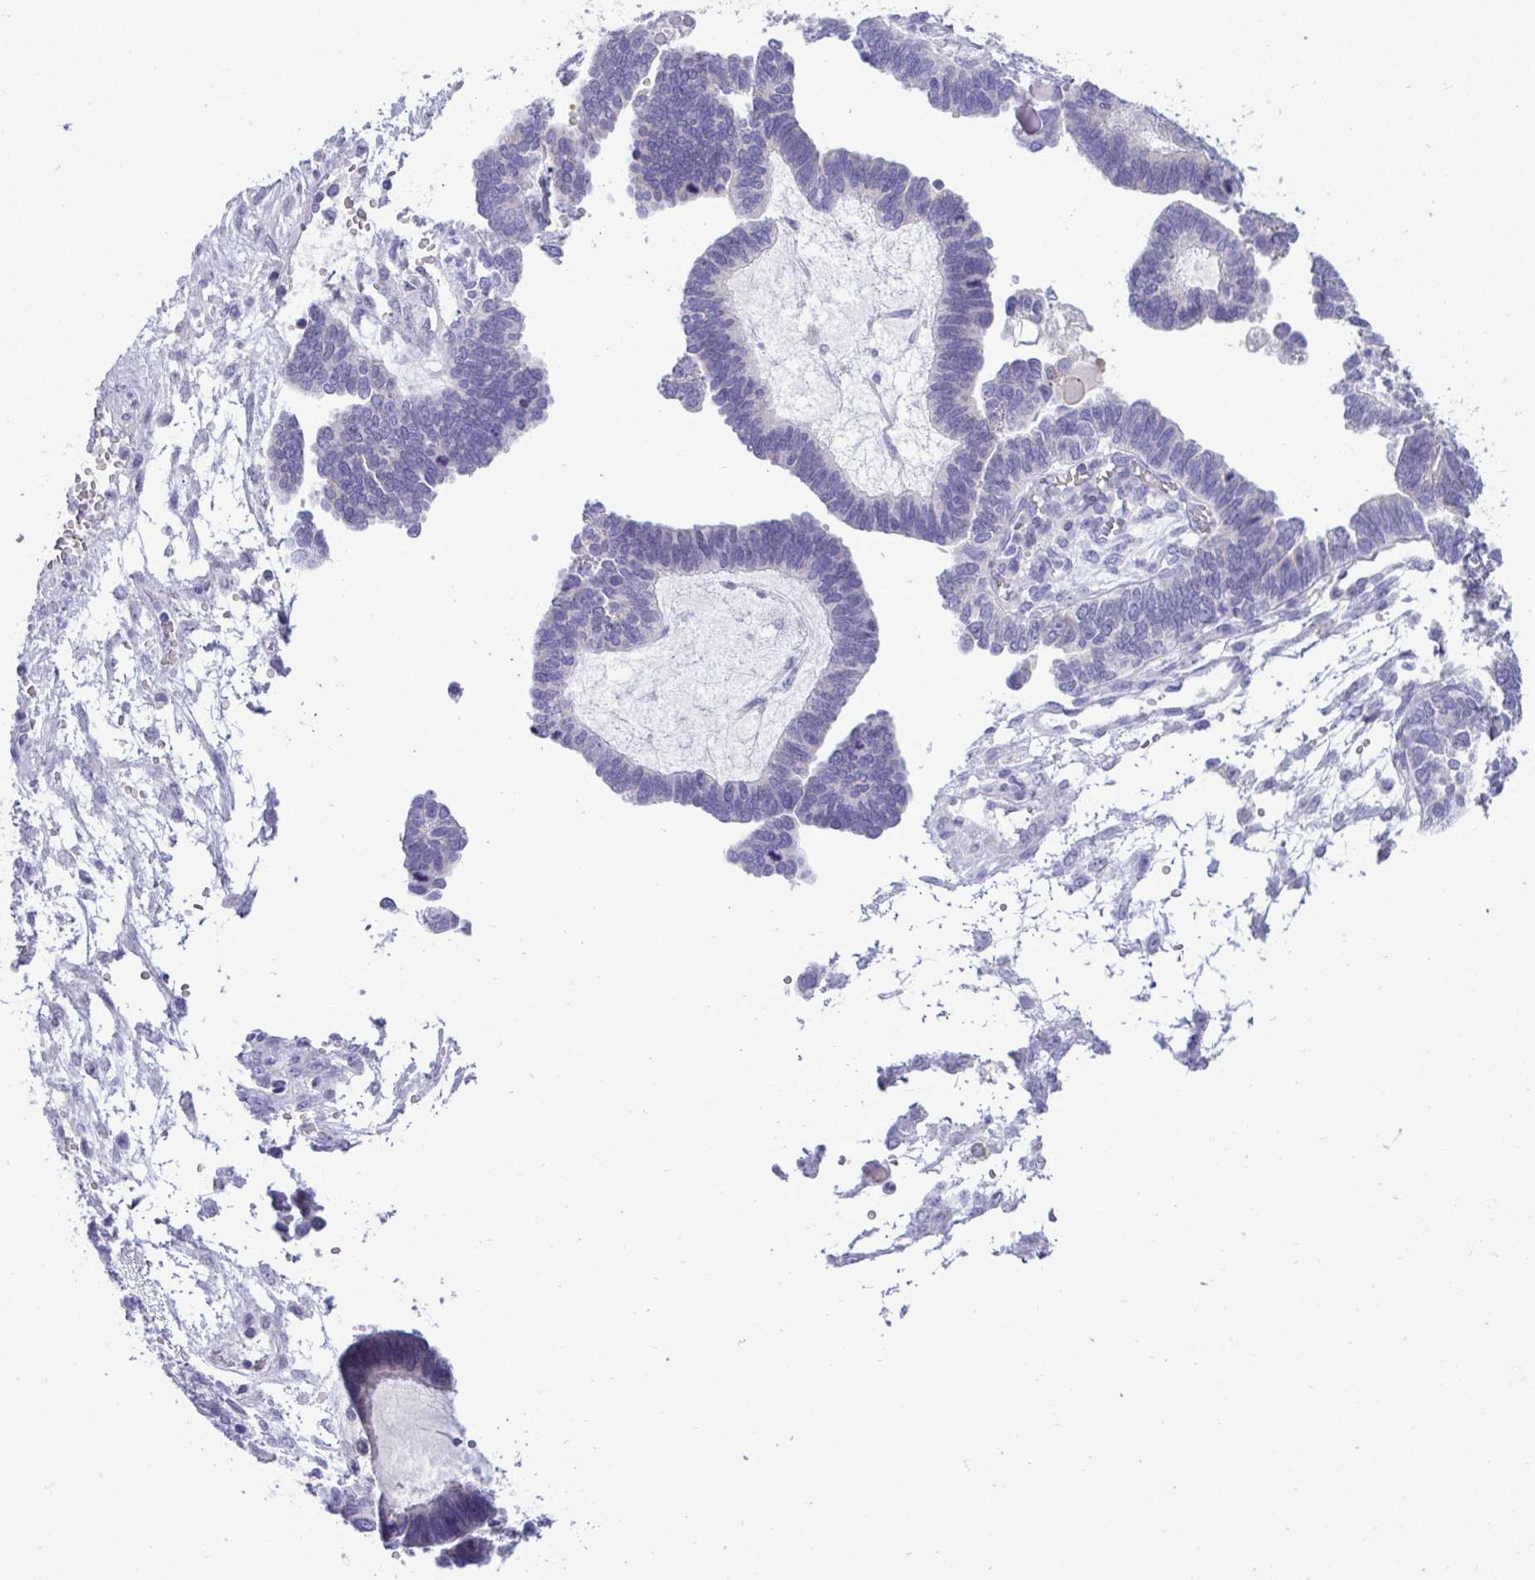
{"staining": {"intensity": "negative", "quantity": "none", "location": "none"}, "tissue": "ovarian cancer", "cell_type": "Tumor cells", "image_type": "cancer", "snomed": [{"axis": "morphology", "description": "Cystadenocarcinoma, serous, NOS"}, {"axis": "topography", "description": "Ovary"}], "caption": "Immunohistochemistry image of human ovarian serous cystadenocarcinoma stained for a protein (brown), which shows no positivity in tumor cells. Brightfield microscopy of immunohistochemistry stained with DAB (brown) and hematoxylin (blue), captured at high magnification.", "gene": "SPAG1", "patient": {"sex": "female", "age": 51}}